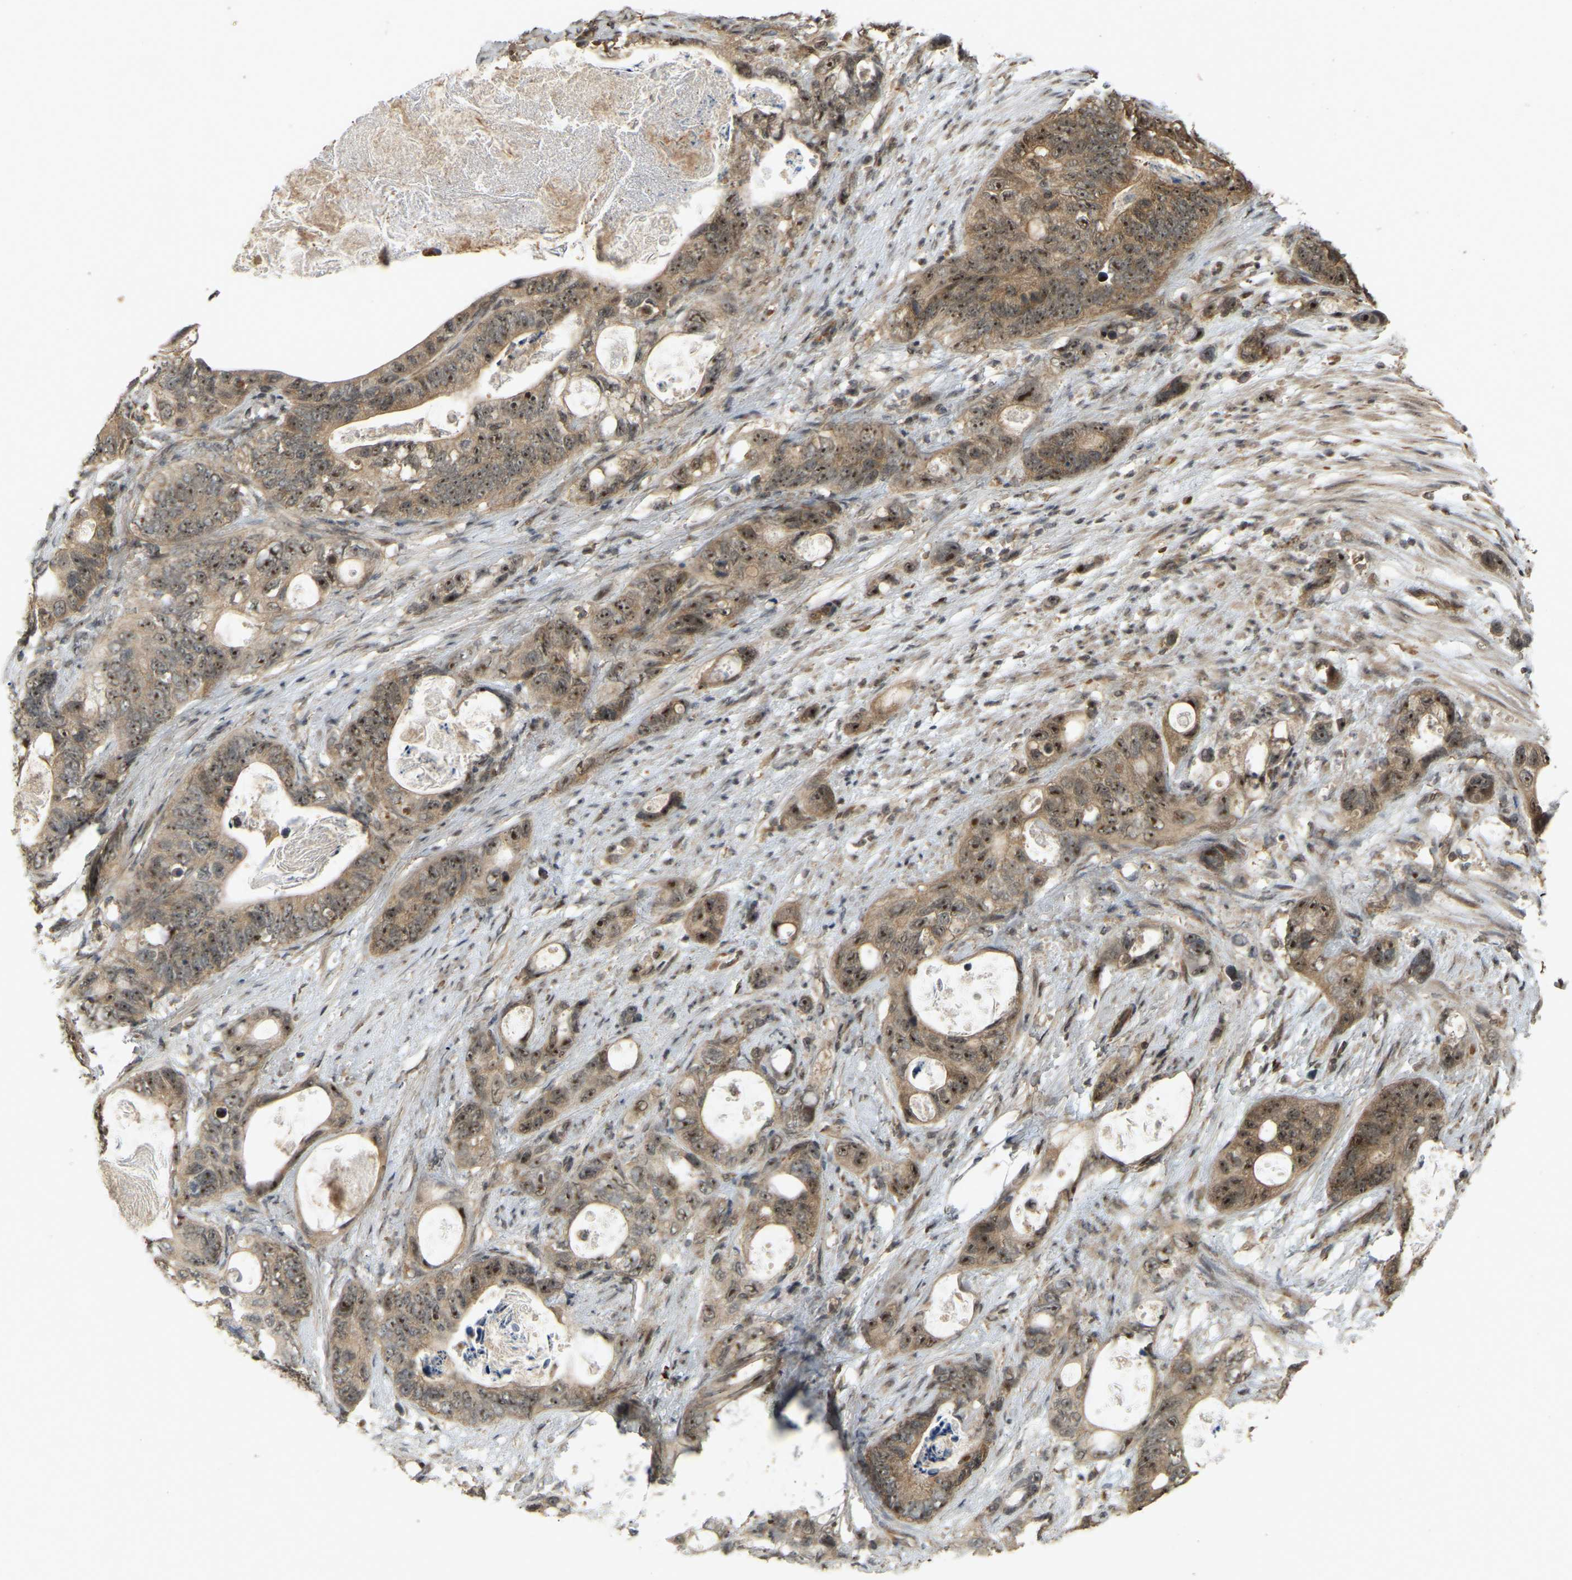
{"staining": {"intensity": "moderate", "quantity": ">75%", "location": "nuclear"}, "tissue": "stomach cancer", "cell_type": "Tumor cells", "image_type": "cancer", "snomed": [{"axis": "morphology", "description": "Normal tissue, NOS"}, {"axis": "morphology", "description": "Adenocarcinoma, NOS"}, {"axis": "topography", "description": "Stomach"}], "caption": "The histopathology image exhibits staining of stomach cancer (adenocarcinoma), revealing moderate nuclear protein positivity (brown color) within tumor cells. Immunohistochemistry (ihc) stains the protein of interest in brown and the nuclei are stained blue.", "gene": "BRF2", "patient": {"sex": "female", "age": 89}}